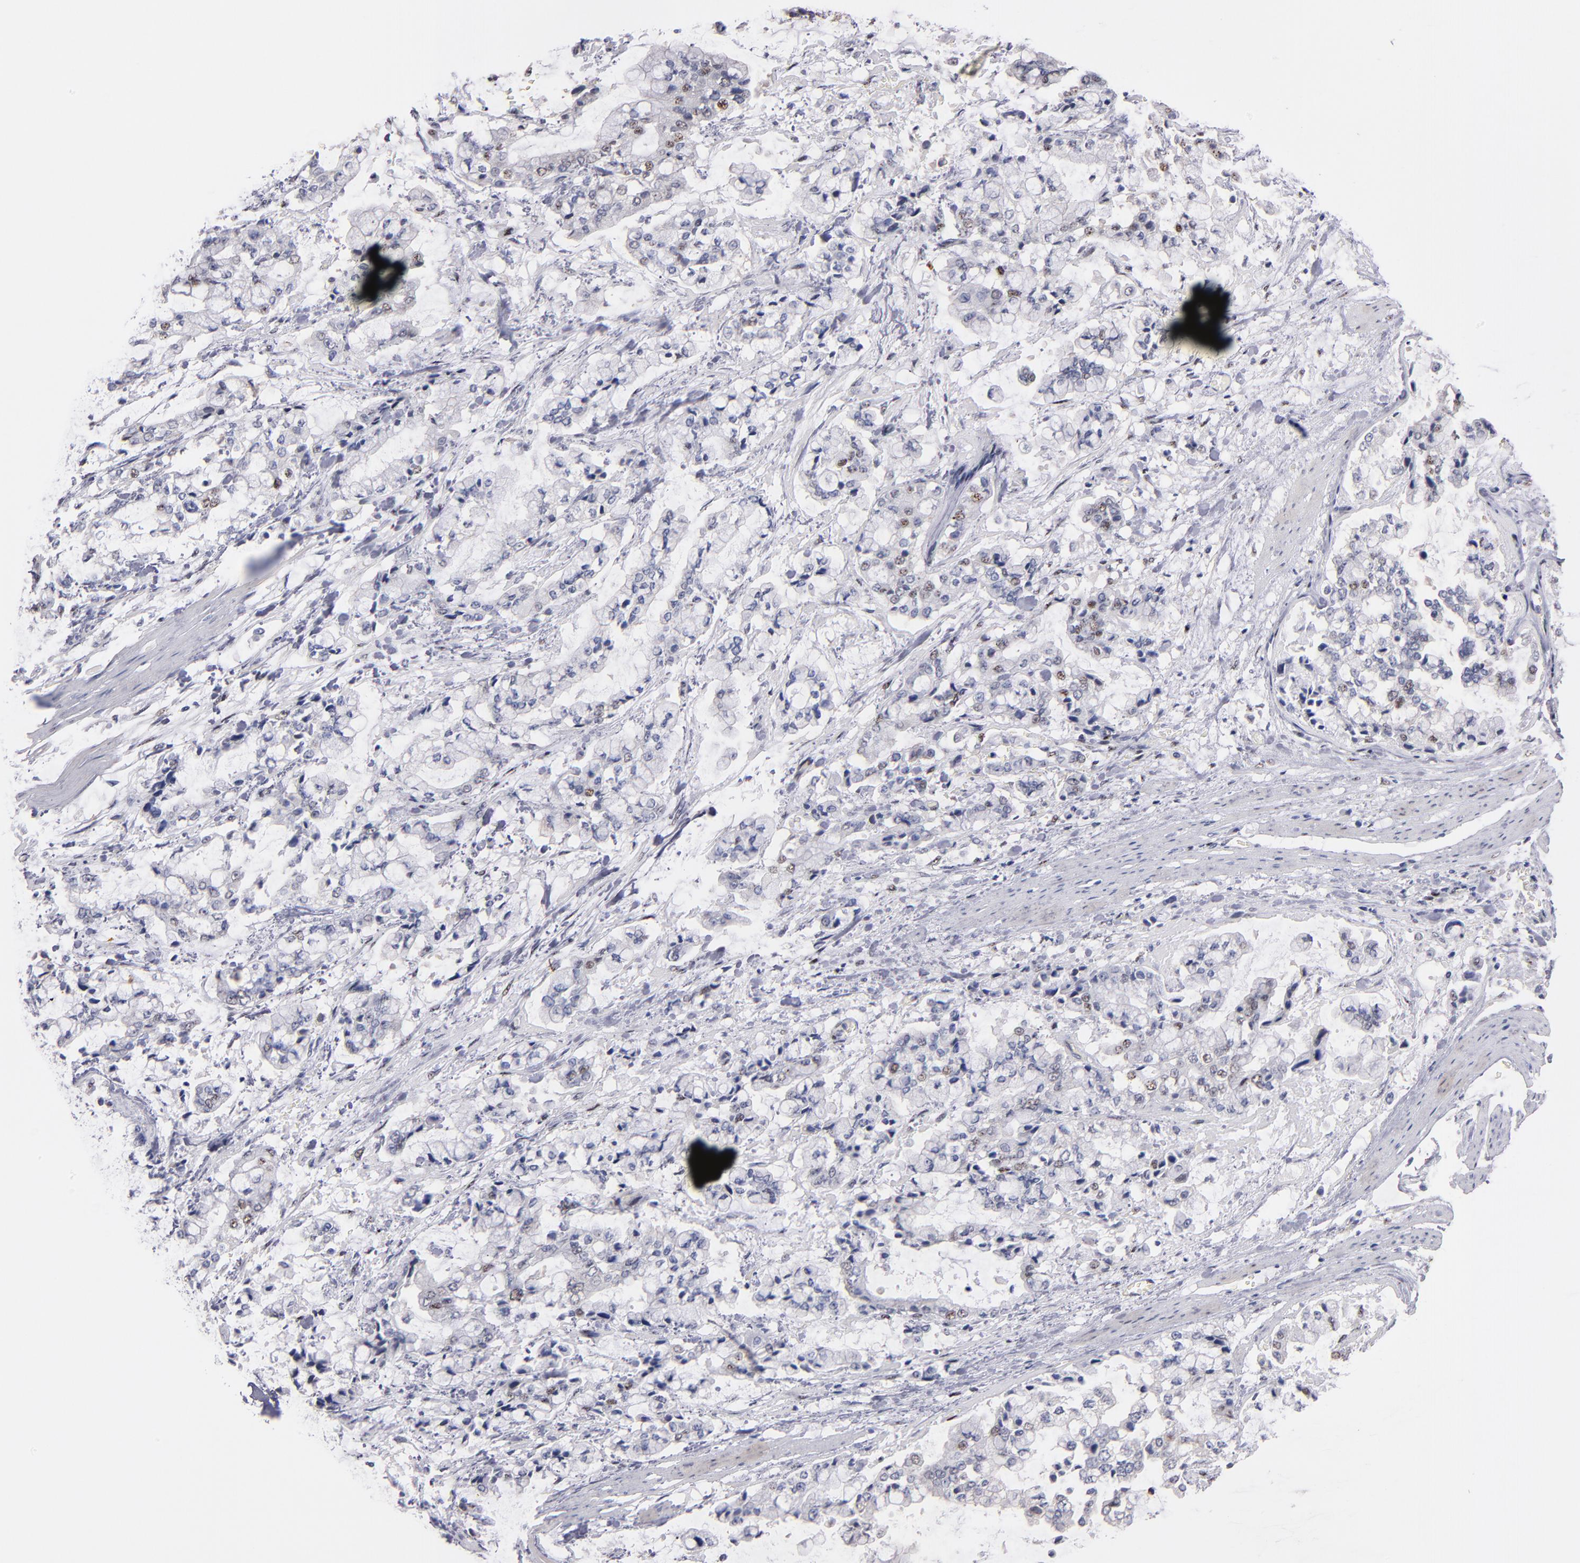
{"staining": {"intensity": "weak", "quantity": "25%-75%", "location": "nuclear"}, "tissue": "stomach cancer", "cell_type": "Tumor cells", "image_type": "cancer", "snomed": [{"axis": "morphology", "description": "Normal tissue, NOS"}, {"axis": "morphology", "description": "Adenocarcinoma, NOS"}, {"axis": "topography", "description": "Stomach, upper"}, {"axis": "topography", "description": "Stomach"}], "caption": "This micrograph demonstrates IHC staining of adenocarcinoma (stomach), with low weak nuclear staining in approximately 25%-75% of tumor cells.", "gene": "RAF1", "patient": {"sex": "male", "age": 76}}